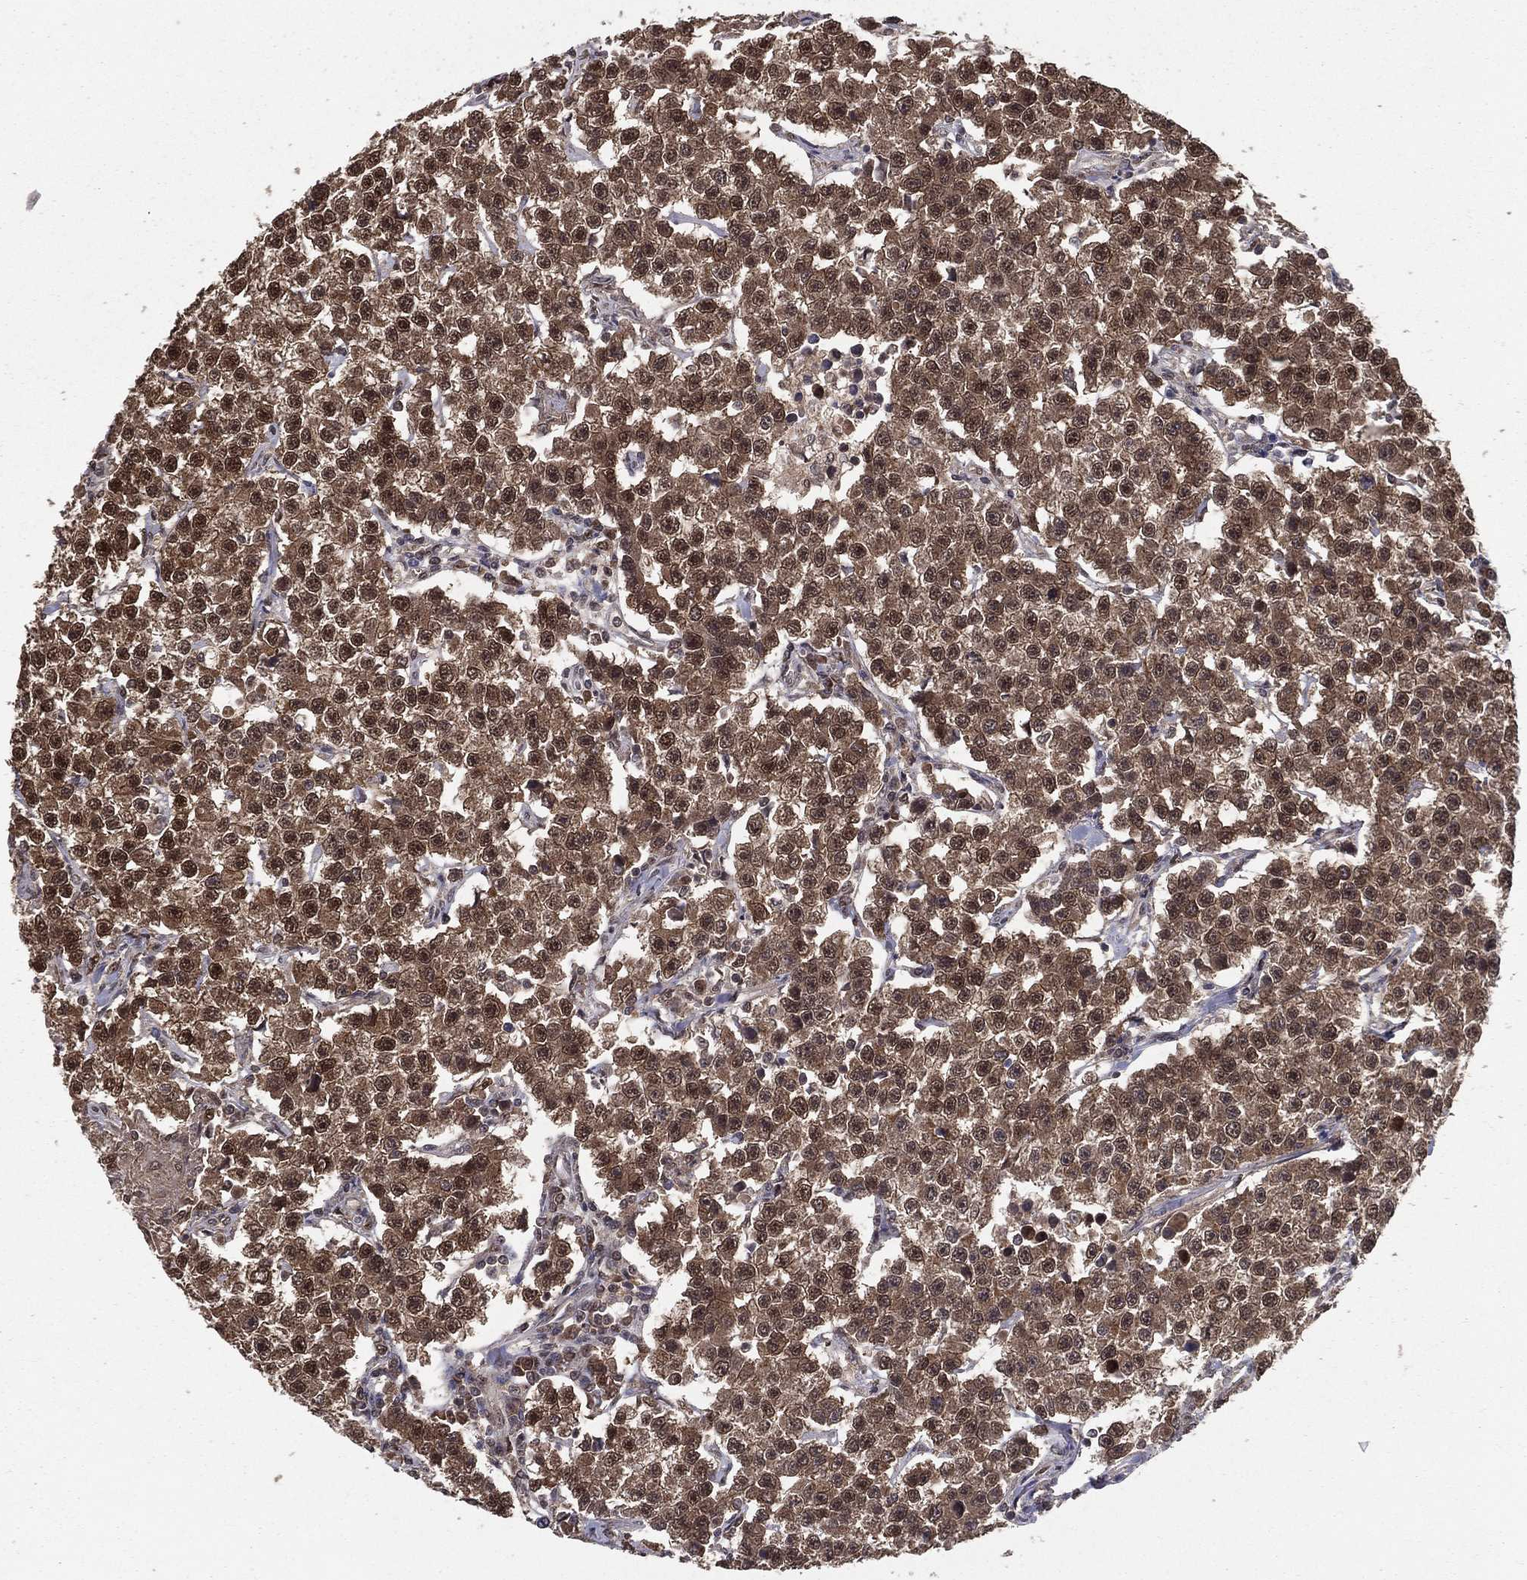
{"staining": {"intensity": "moderate", "quantity": ">75%", "location": "cytoplasmic/membranous,nuclear"}, "tissue": "testis cancer", "cell_type": "Tumor cells", "image_type": "cancer", "snomed": [{"axis": "morphology", "description": "Seminoma, NOS"}, {"axis": "topography", "description": "Testis"}], "caption": "Immunohistochemistry image of neoplastic tissue: seminoma (testis) stained using immunohistochemistry shows medium levels of moderate protein expression localized specifically in the cytoplasmic/membranous and nuclear of tumor cells, appearing as a cytoplasmic/membranous and nuclear brown color.", "gene": "CARM1", "patient": {"sex": "male", "age": 59}}